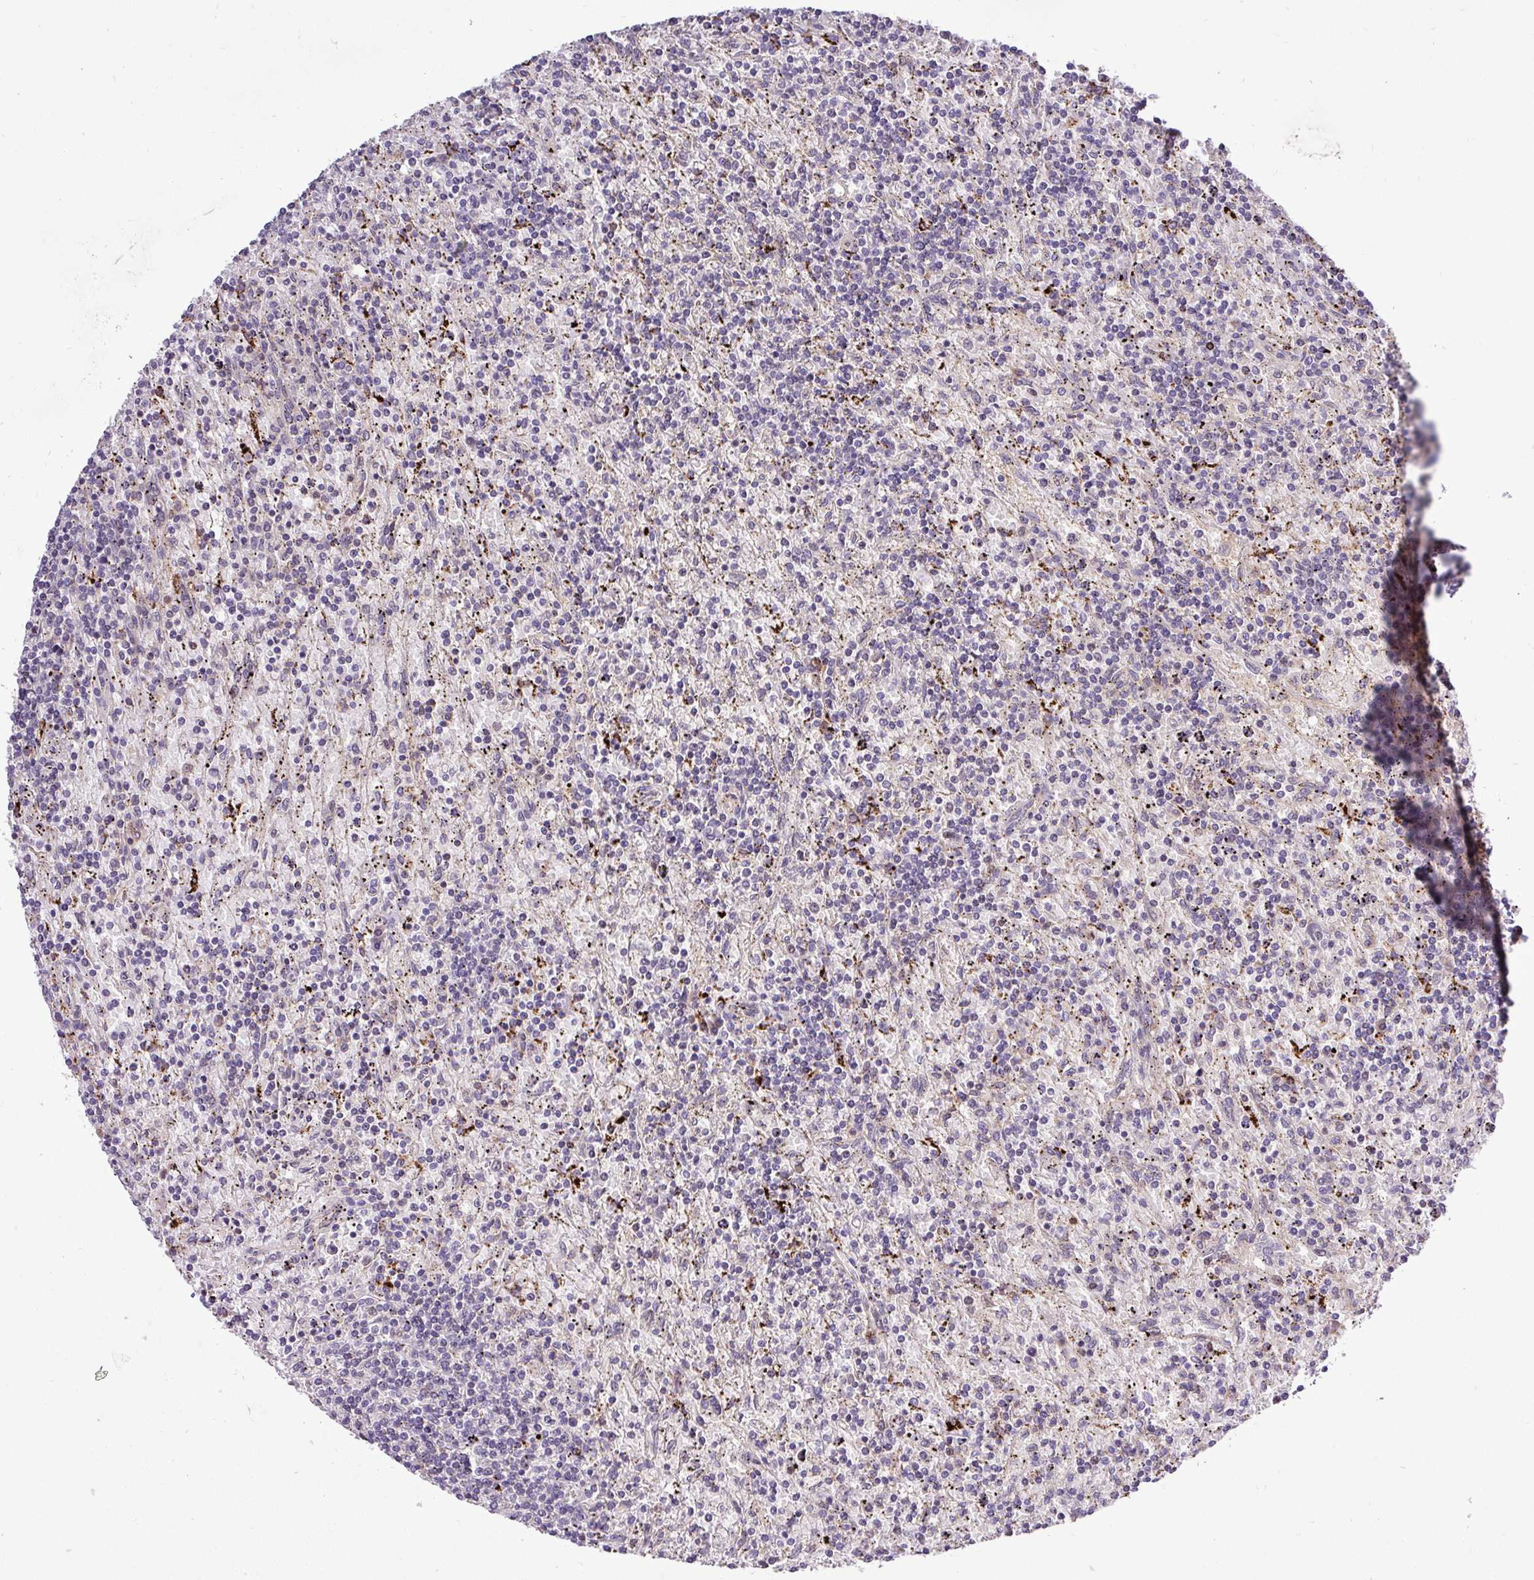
{"staining": {"intensity": "negative", "quantity": "none", "location": "none"}, "tissue": "lymphoma", "cell_type": "Tumor cells", "image_type": "cancer", "snomed": [{"axis": "morphology", "description": "Malignant lymphoma, non-Hodgkin's type, Low grade"}, {"axis": "topography", "description": "Spleen"}], "caption": "High magnification brightfield microscopy of lymphoma stained with DAB (3,3'-diaminobenzidine) (brown) and counterstained with hematoxylin (blue): tumor cells show no significant expression.", "gene": "CARHSP1", "patient": {"sex": "male", "age": 76}}